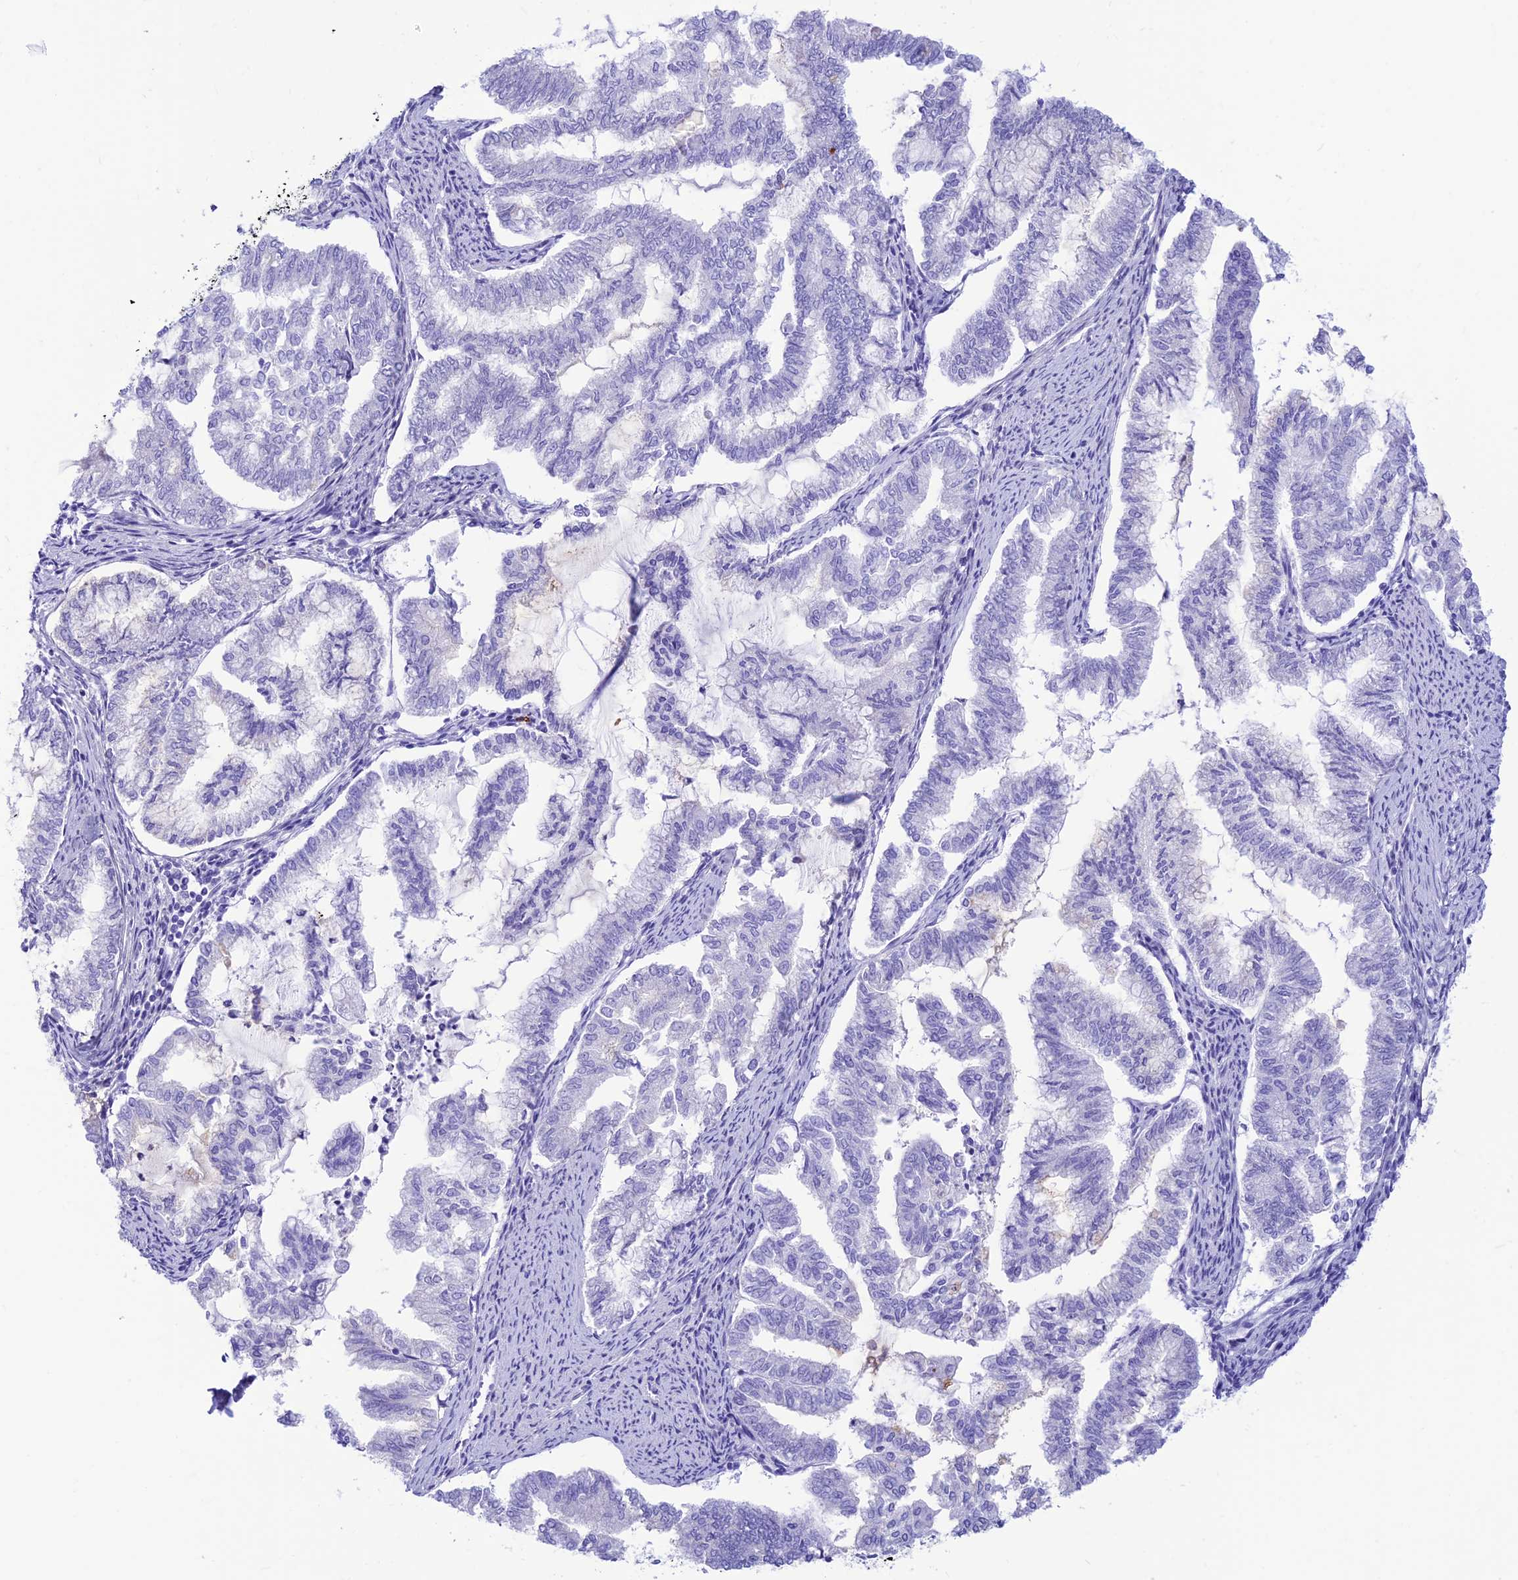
{"staining": {"intensity": "negative", "quantity": "none", "location": "none"}, "tissue": "endometrial cancer", "cell_type": "Tumor cells", "image_type": "cancer", "snomed": [{"axis": "morphology", "description": "Adenocarcinoma, NOS"}, {"axis": "topography", "description": "Endometrium"}], "caption": "Human endometrial adenocarcinoma stained for a protein using immunohistochemistry exhibits no positivity in tumor cells.", "gene": "PRNP", "patient": {"sex": "female", "age": 79}}